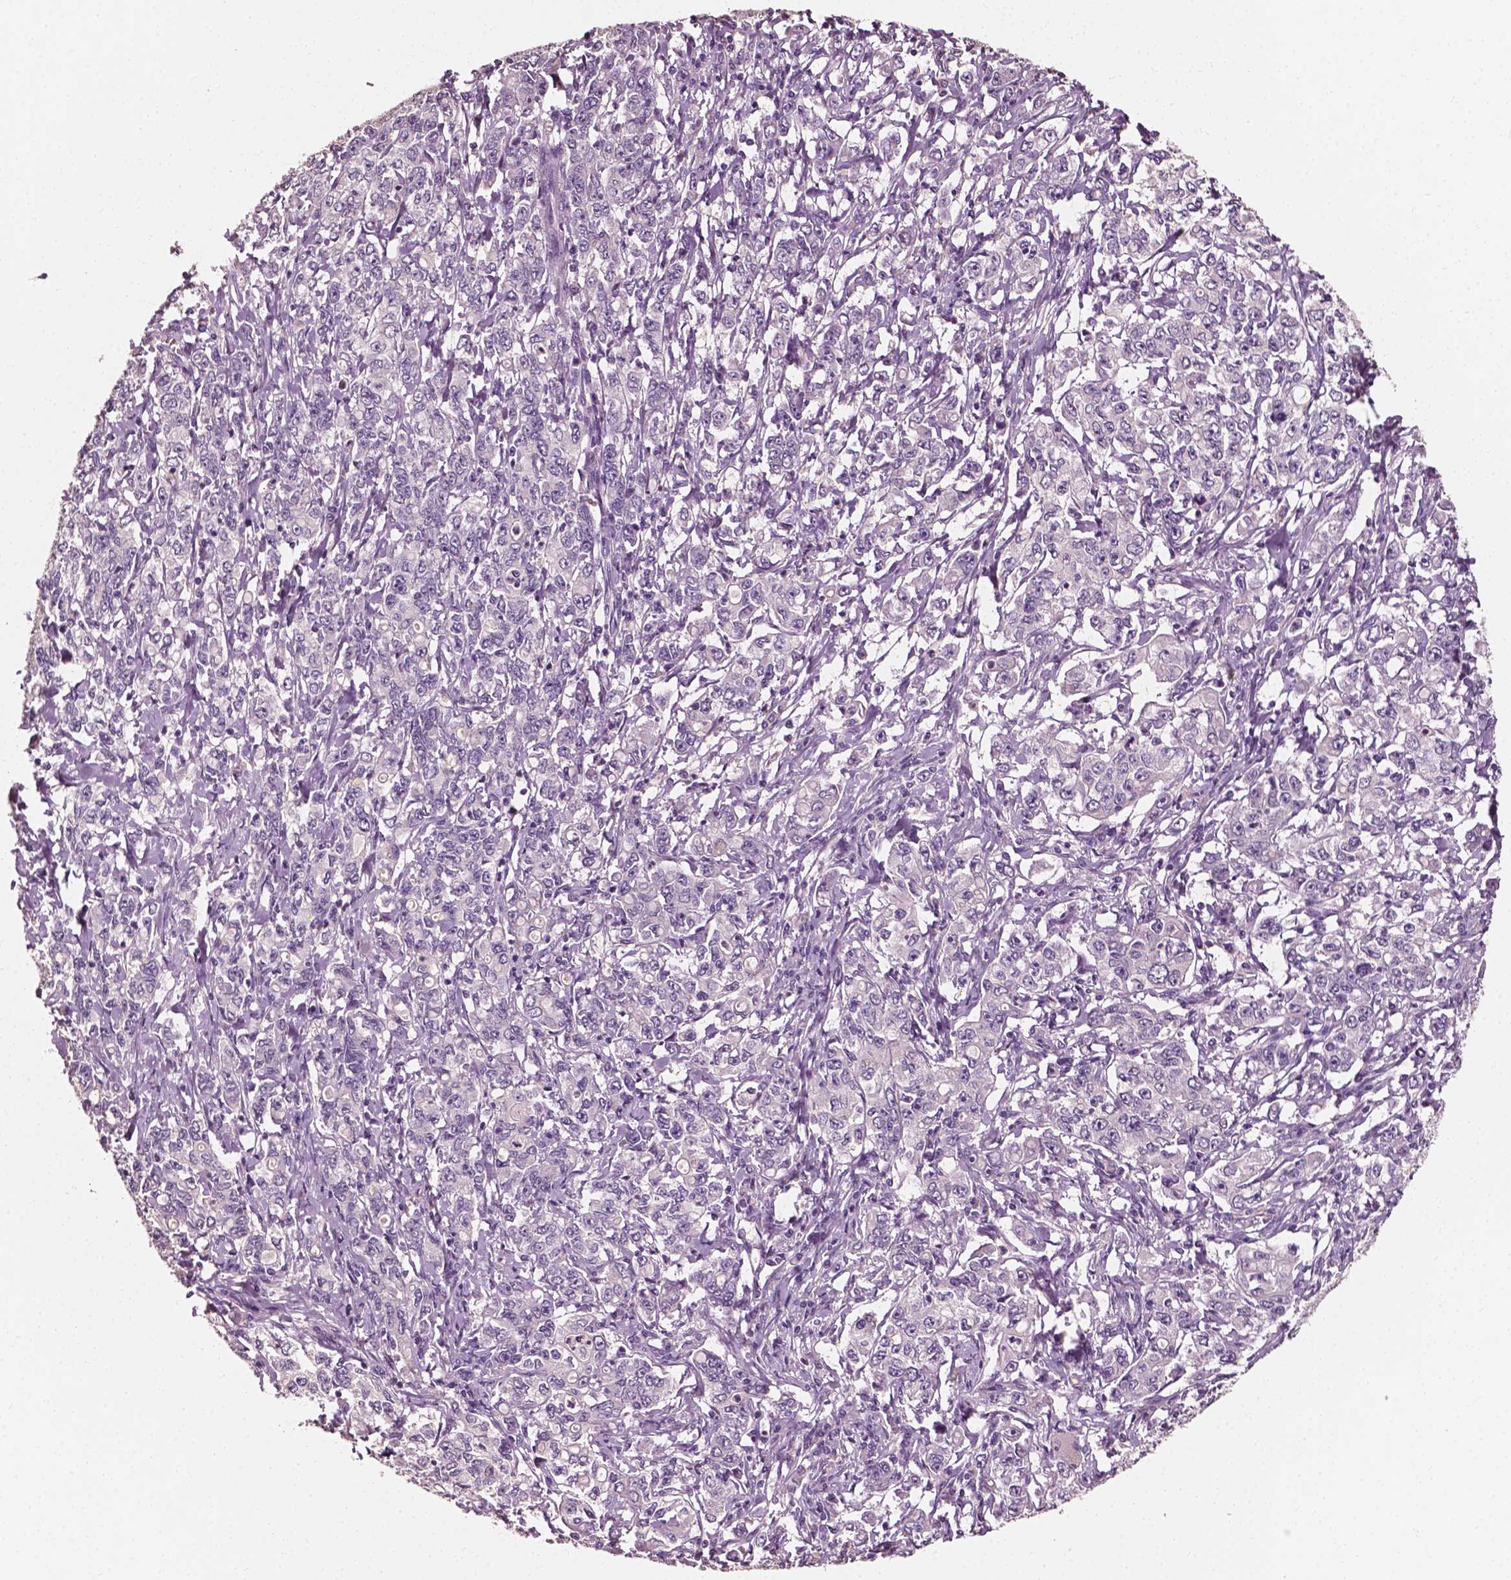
{"staining": {"intensity": "negative", "quantity": "none", "location": "none"}, "tissue": "stomach cancer", "cell_type": "Tumor cells", "image_type": "cancer", "snomed": [{"axis": "morphology", "description": "Adenocarcinoma, NOS"}, {"axis": "topography", "description": "Stomach, lower"}], "caption": "Immunohistochemical staining of stomach cancer shows no significant staining in tumor cells. (DAB immunohistochemistry (IHC) visualized using brightfield microscopy, high magnification).", "gene": "PLA2R1", "patient": {"sex": "female", "age": 72}}